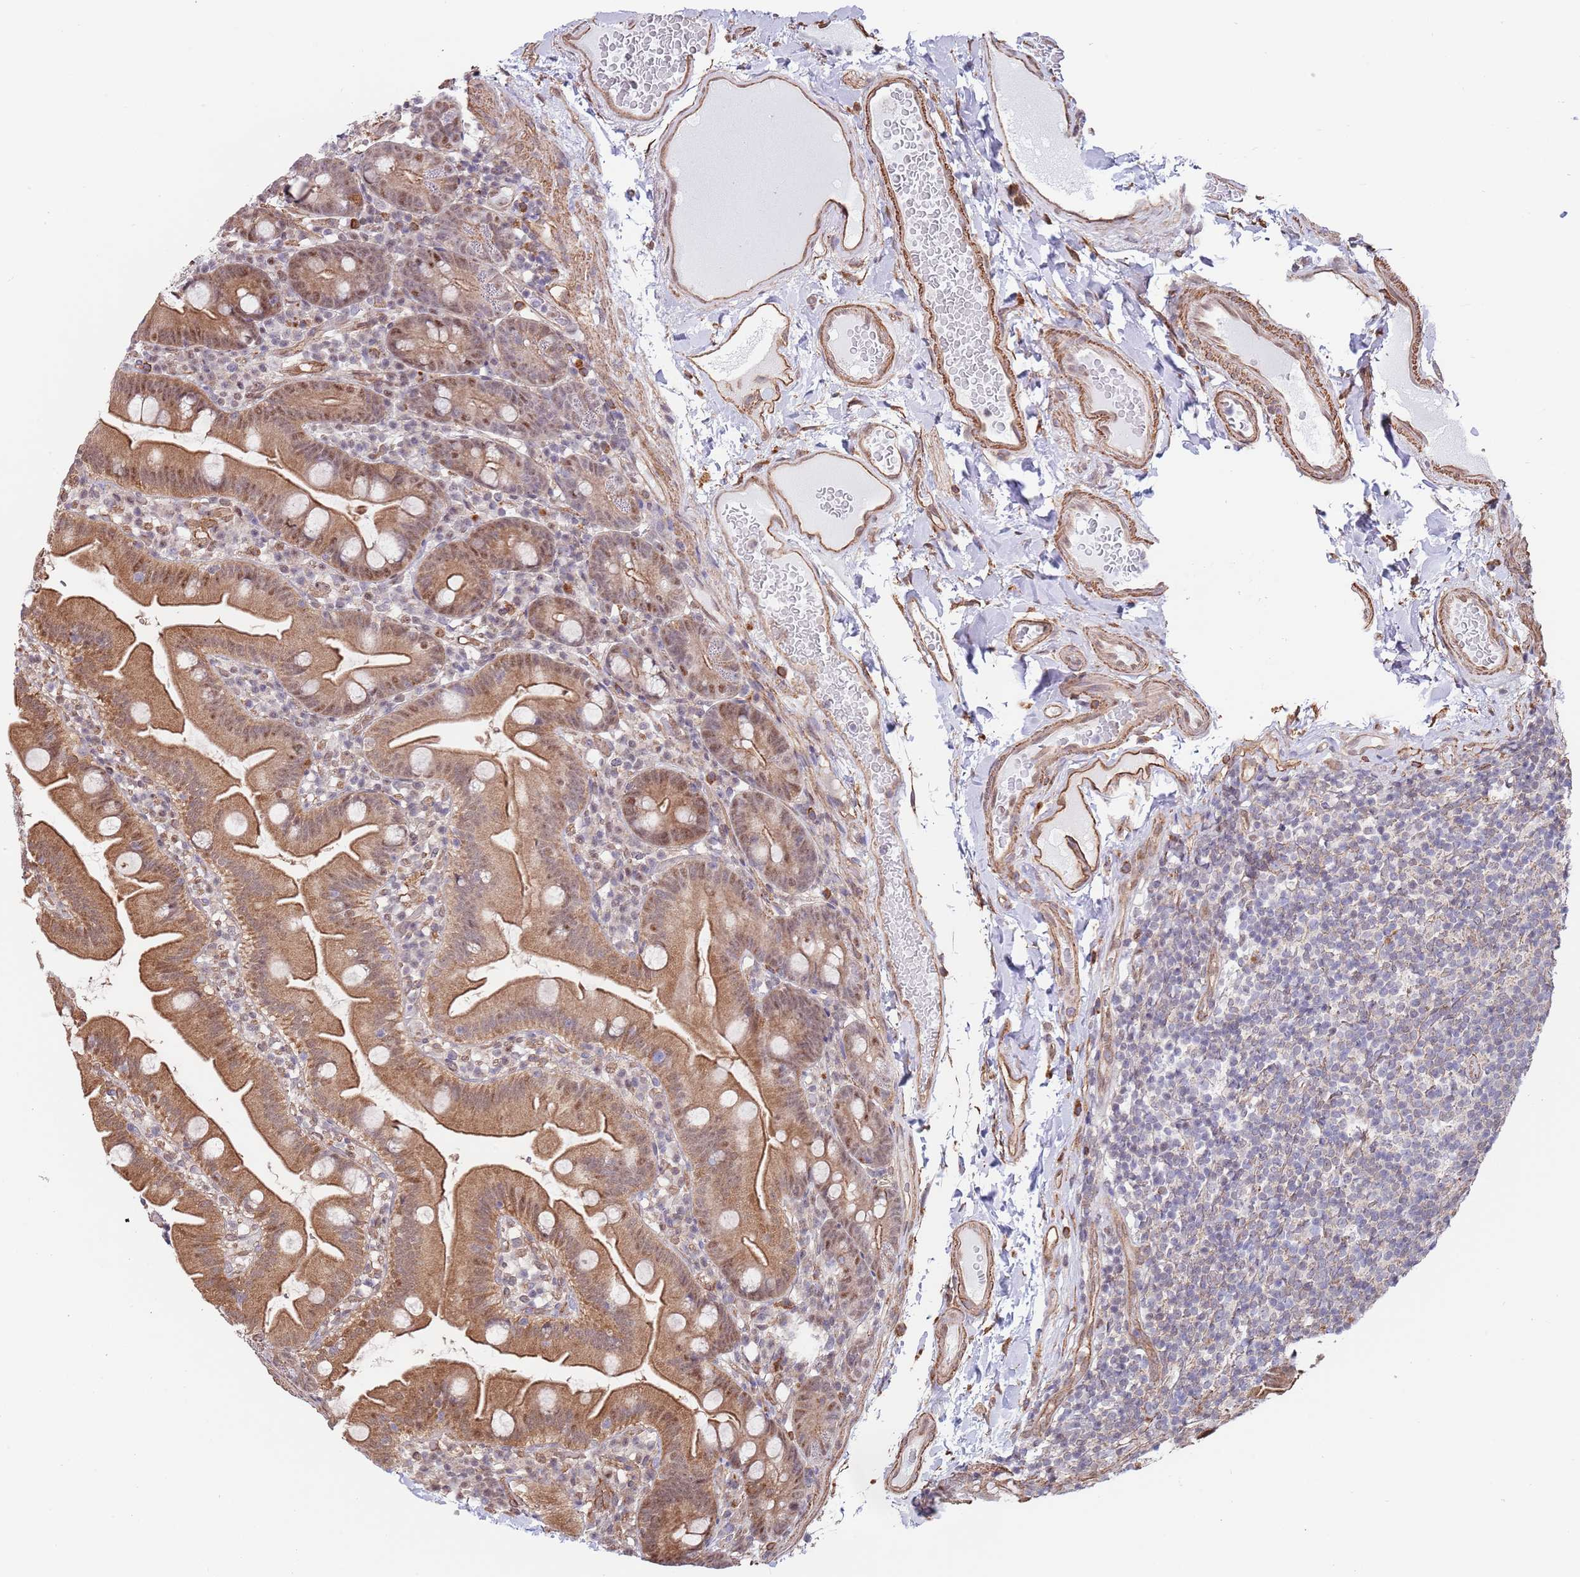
{"staining": {"intensity": "moderate", "quantity": ">75%", "location": "cytoplasmic/membranous,nuclear"}, "tissue": "small intestine", "cell_type": "Glandular cells", "image_type": "normal", "snomed": [{"axis": "morphology", "description": "Normal tissue, NOS"}, {"axis": "topography", "description": "Small intestine"}], "caption": "Immunohistochemistry (IHC) of normal human small intestine shows medium levels of moderate cytoplasmic/membranous,nuclear expression in about >75% of glandular cells. The protein is stained brown, and the nuclei are stained in blue (DAB (3,3'-diaminobenzidine) IHC with brightfield microscopy, high magnification).", "gene": "BPNT1", "patient": {"sex": "female", "age": 68}}